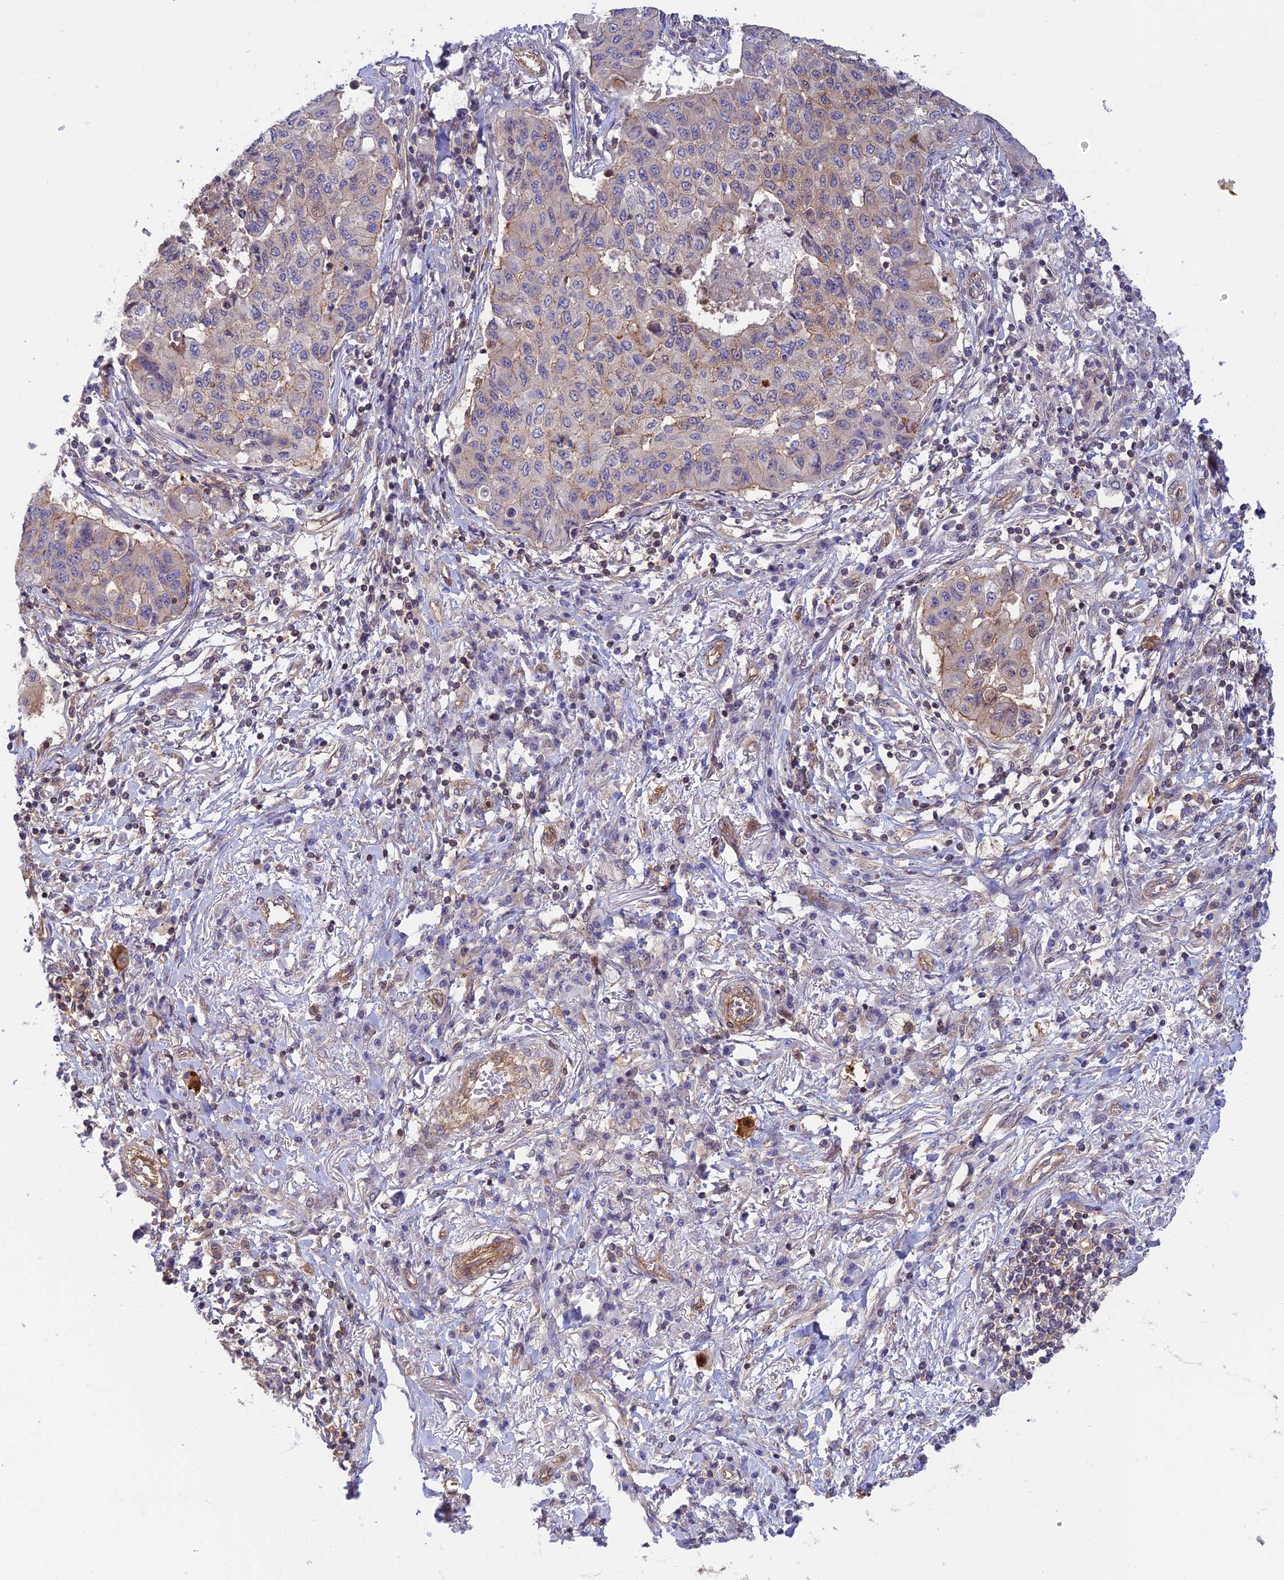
{"staining": {"intensity": "weak", "quantity": "<25%", "location": "cytoplasmic/membranous"}, "tissue": "lung cancer", "cell_type": "Tumor cells", "image_type": "cancer", "snomed": [{"axis": "morphology", "description": "Squamous cell carcinoma, NOS"}, {"axis": "topography", "description": "Lung"}], "caption": "This is an immunohistochemistry histopathology image of human lung cancer. There is no staining in tumor cells.", "gene": "PPP1R12C", "patient": {"sex": "male", "age": 74}}